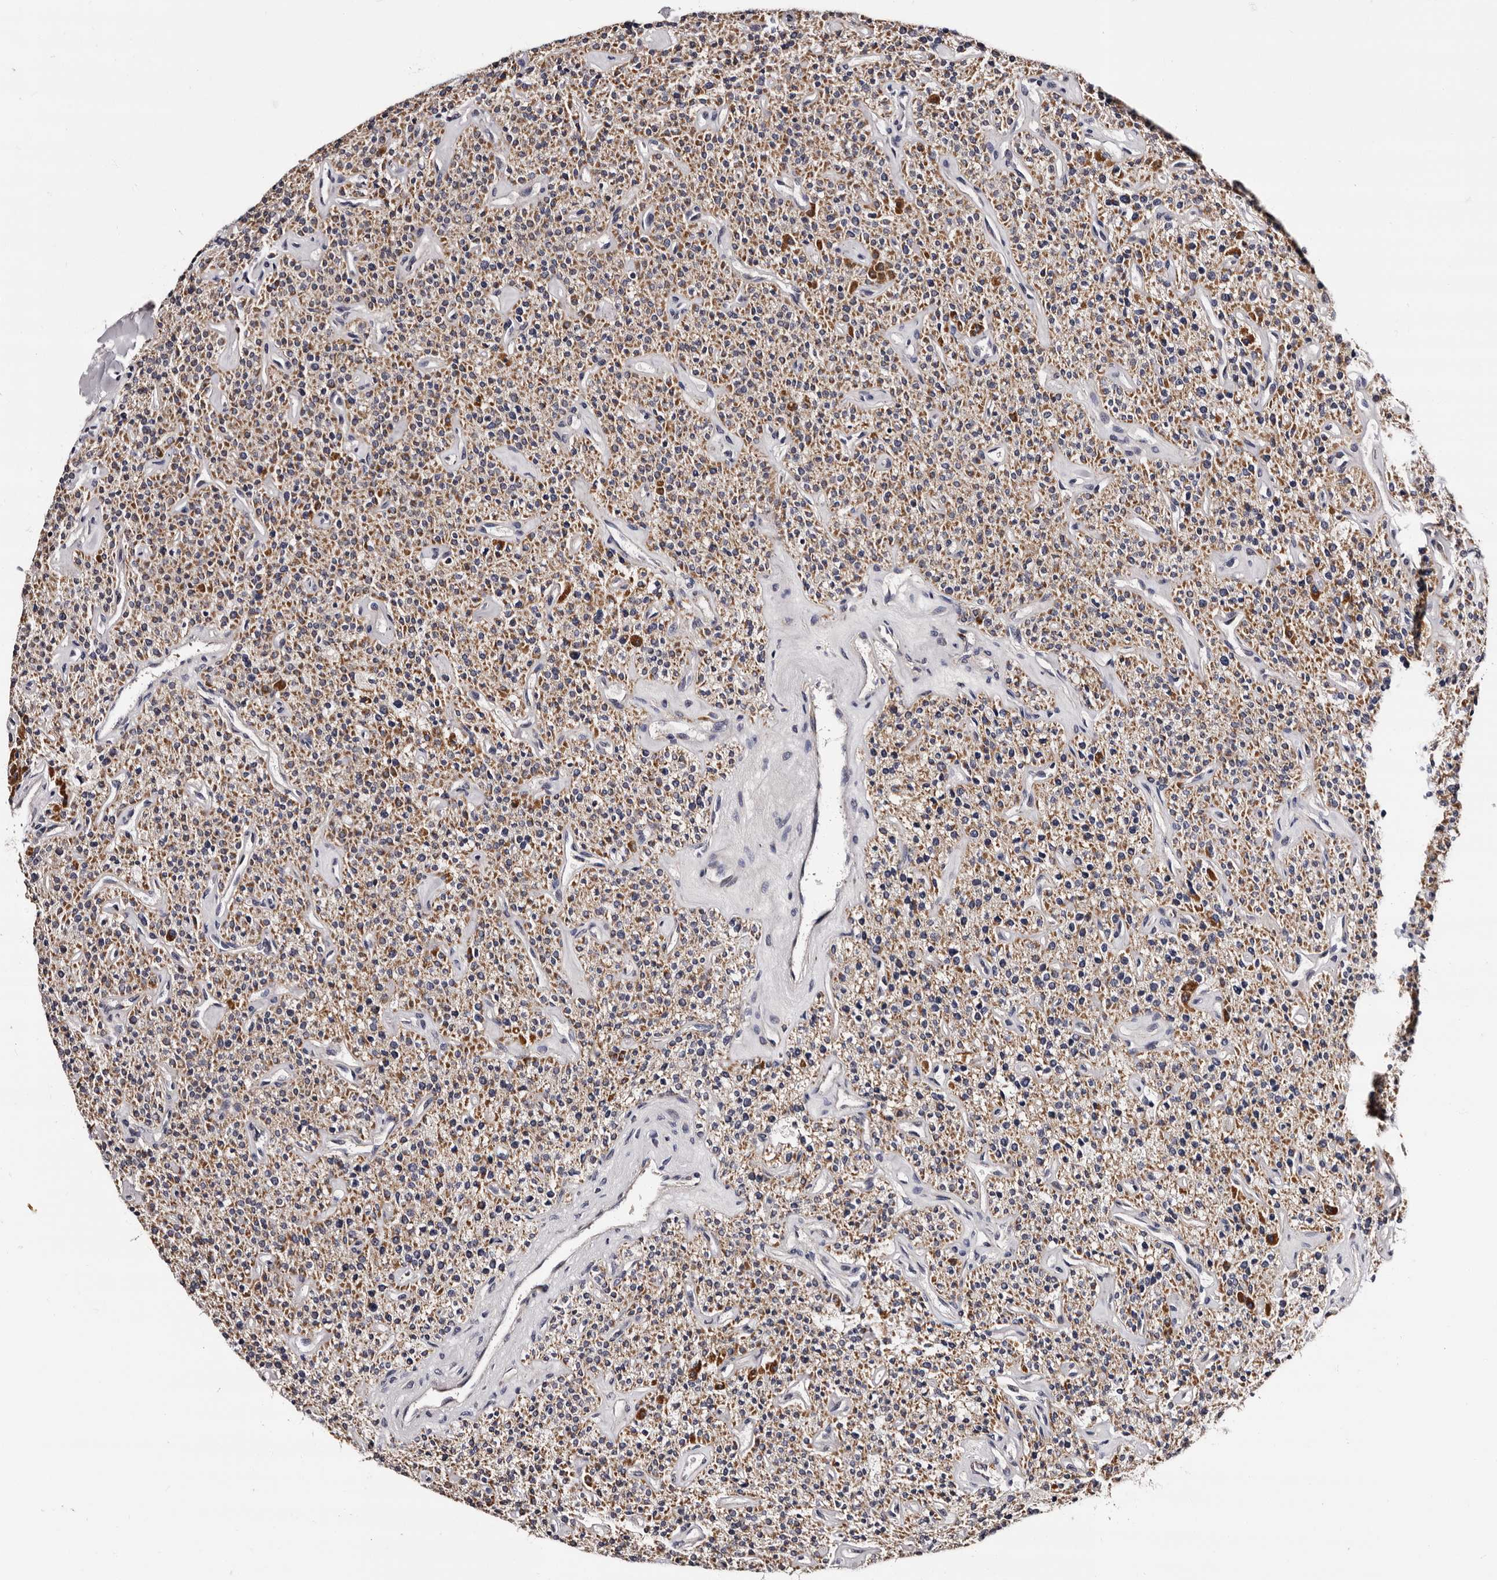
{"staining": {"intensity": "strong", "quantity": "25%-75%", "location": "cytoplasmic/membranous"}, "tissue": "parathyroid gland", "cell_type": "Glandular cells", "image_type": "normal", "snomed": [{"axis": "morphology", "description": "Normal tissue, NOS"}, {"axis": "topography", "description": "Parathyroid gland"}], "caption": "This histopathology image shows unremarkable parathyroid gland stained with immunohistochemistry (IHC) to label a protein in brown. The cytoplasmic/membranous of glandular cells show strong positivity for the protein. Nuclei are counter-stained blue.", "gene": "TAF4B", "patient": {"sex": "male", "age": 46}}